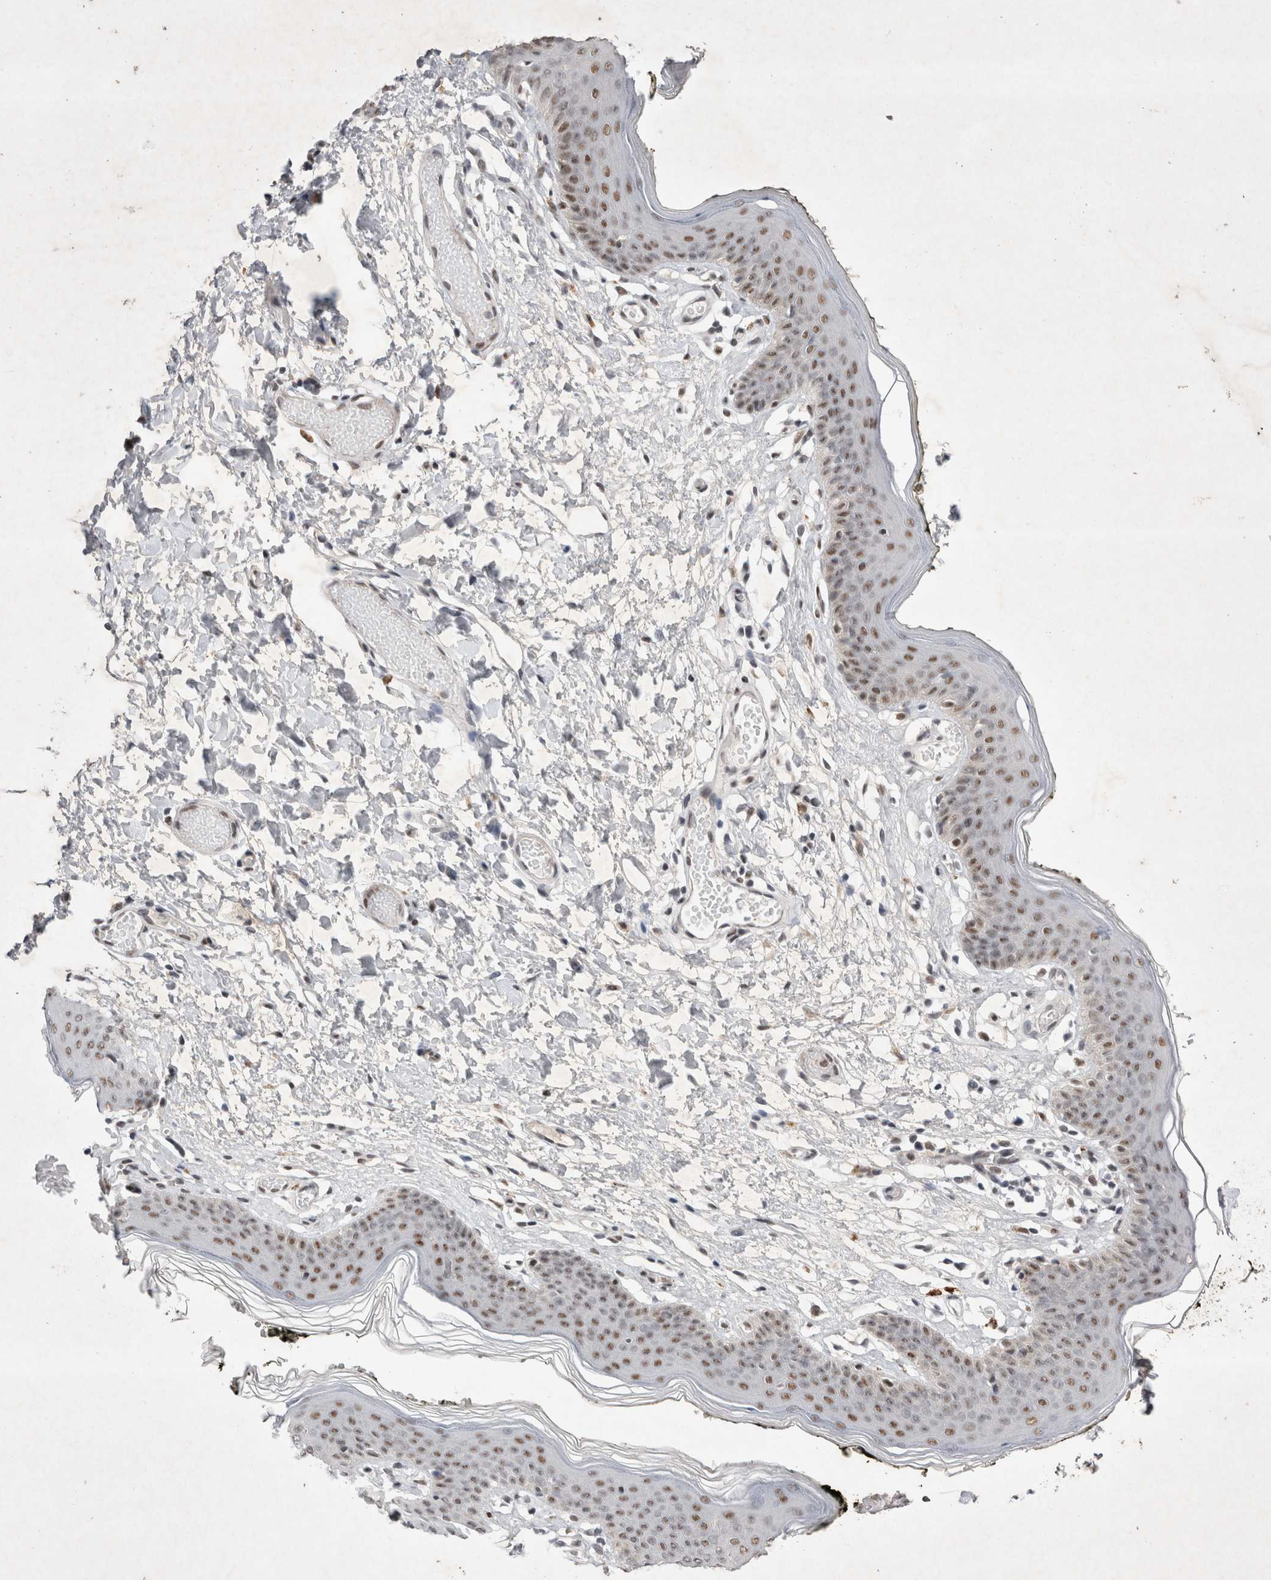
{"staining": {"intensity": "strong", "quantity": "25%-75%", "location": "nuclear"}, "tissue": "skin", "cell_type": "Epidermal cells", "image_type": "normal", "snomed": [{"axis": "morphology", "description": "Normal tissue, NOS"}, {"axis": "morphology", "description": "Inflammation, NOS"}, {"axis": "topography", "description": "Vulva"}], "caption": "Skin stained with IHC shows strong nuclear positivity in approximately 25%-75% of epidermal cells.", "gene": "RBM6", "patient": {"sex": "female", "age": 84}}